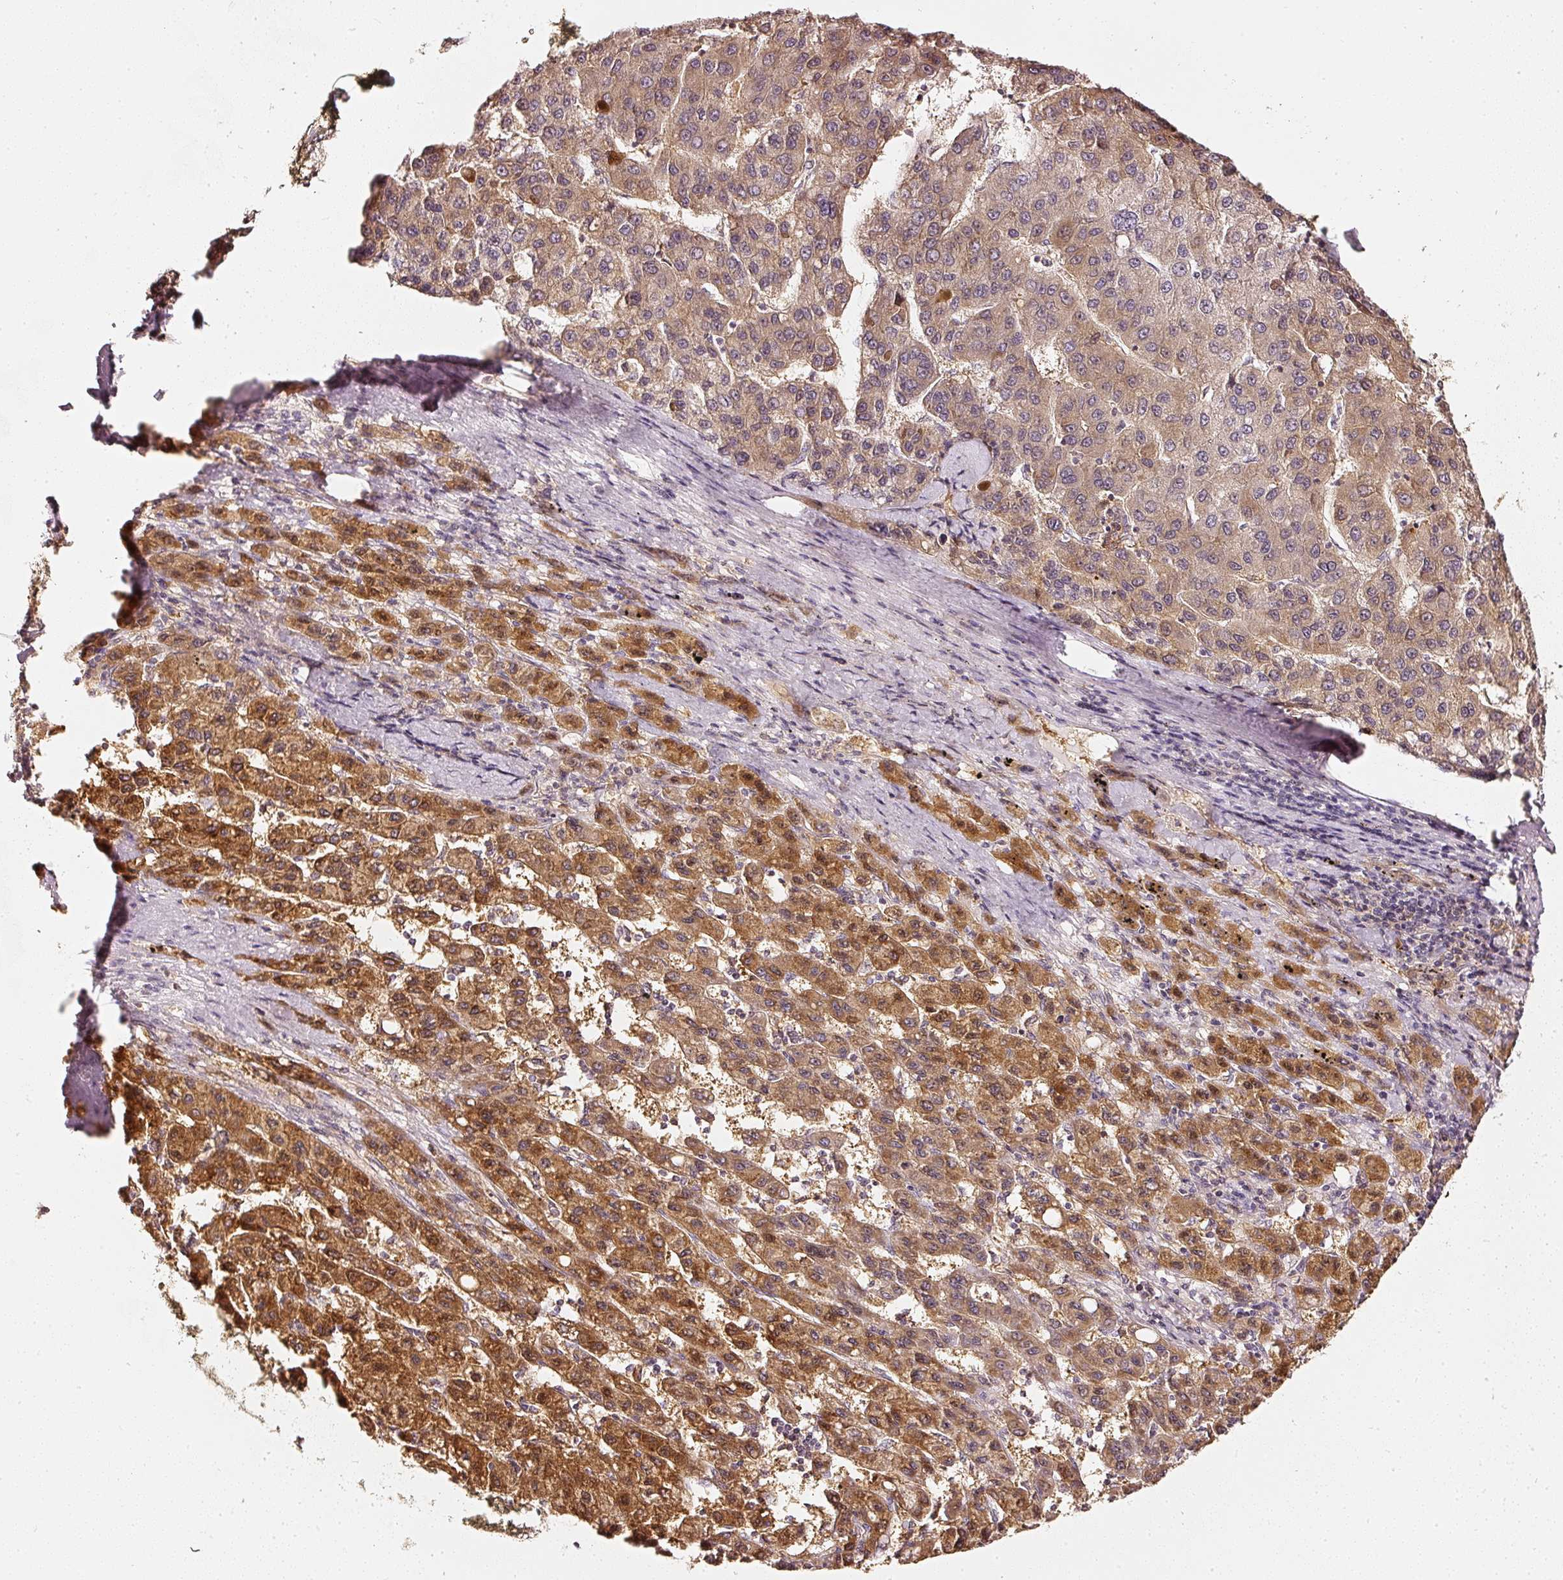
{"staining": {"intensity": "moderate", "quantity": ">75%", "location": "cytoplasmic/membranous,nuclear"}, "tissue": "liver cancer", "cell_type": "Tumor cells", "image_type": "cancer", "snomed": [{"axis": "morphology", "description": "Carcinoma, Hepatocellular, NOS"}, {"axis": "topography", "description": "Liver"}], "caption": "Protein positivity by IHC displays moderate cytoplasmic/membranous and nuclear expression in approximately >75% of tumor cells in liver cancer (hepatocellular carcinoma).", "gene": "ASMTL", "patient": {"sex": "female", "age": 82}}